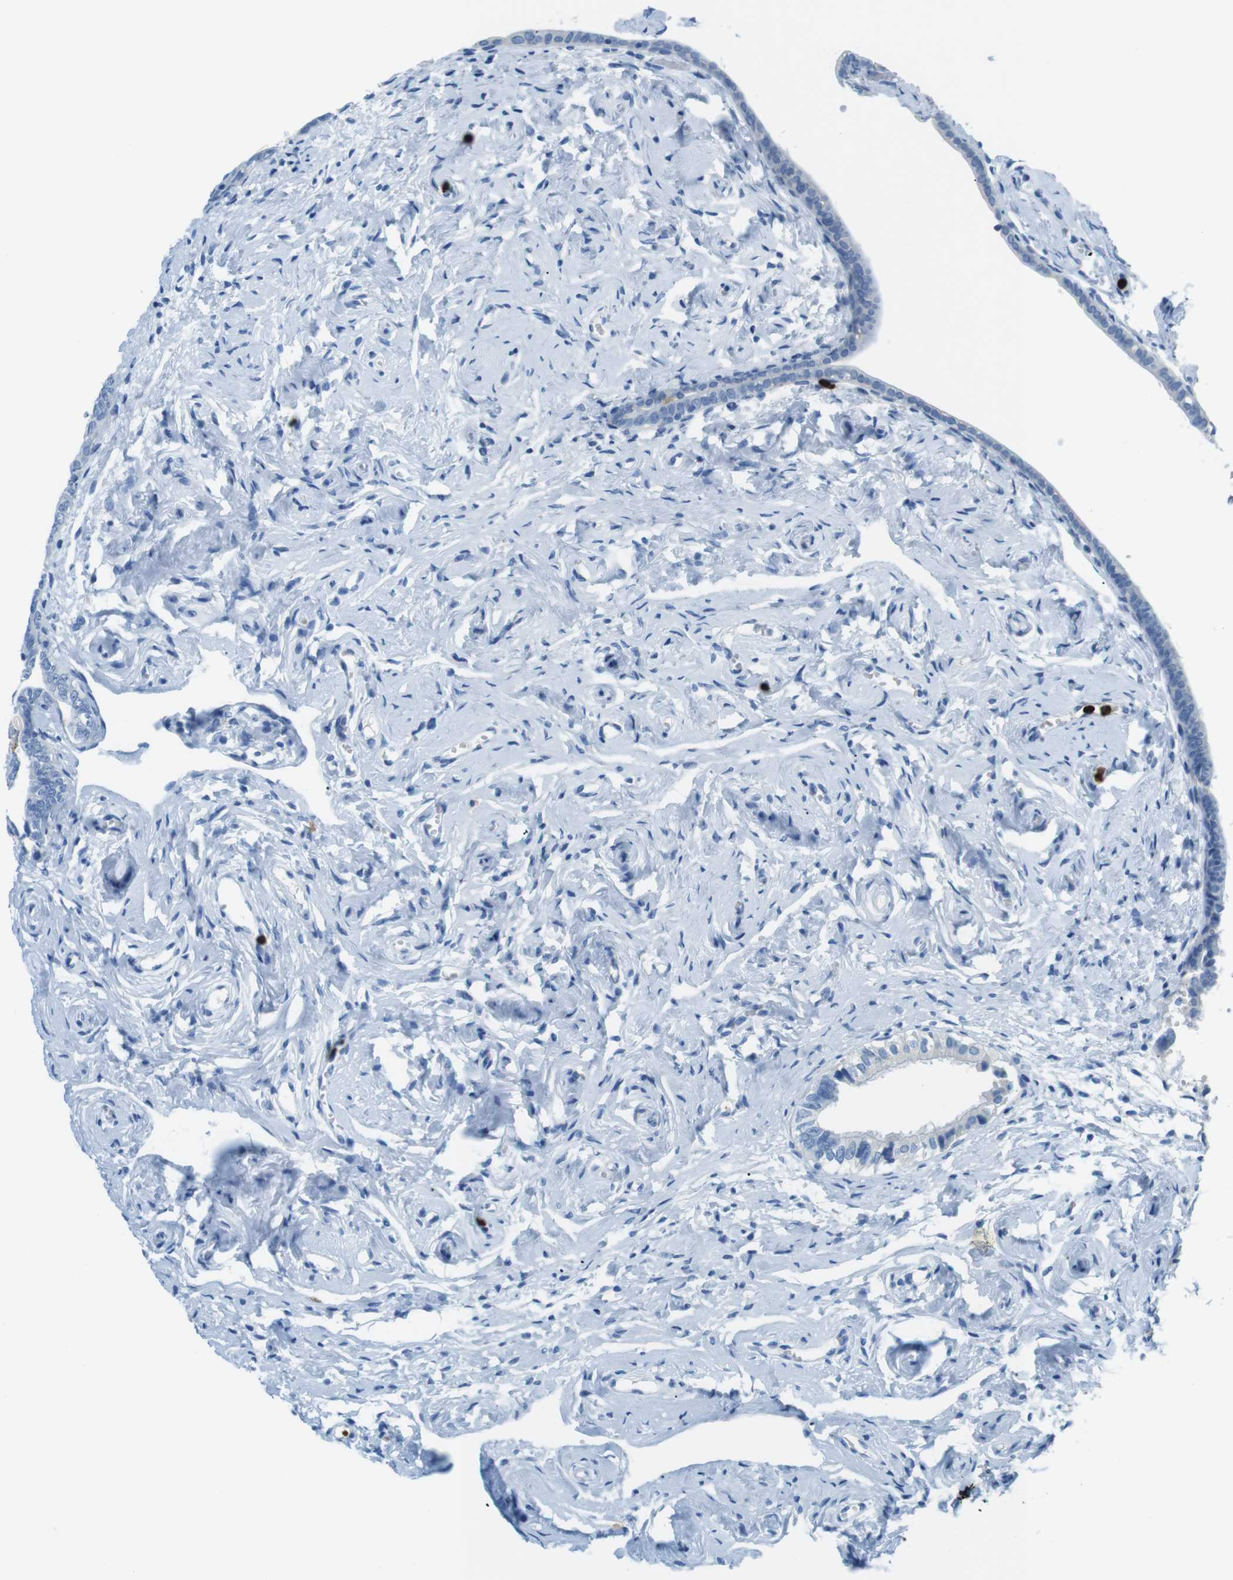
{"staining": {"intensity": "negative", "quantity": "none", "location": "none"}, "tissue": "fallopian tube", "cell_type": "Glandular cells", "image_type": "normal", "snomed": [{"axis": "morphology", "description": "Normal tissue, NOS"}, {"axis": "topography", "description": "Fallopian tube"}], "caption": "Protein analysis of benign fallopian tube demonstrates no significant staining in glandular cells.", "gene": "MCEMP1", "patient": {"sex": "female", "age": 71}}